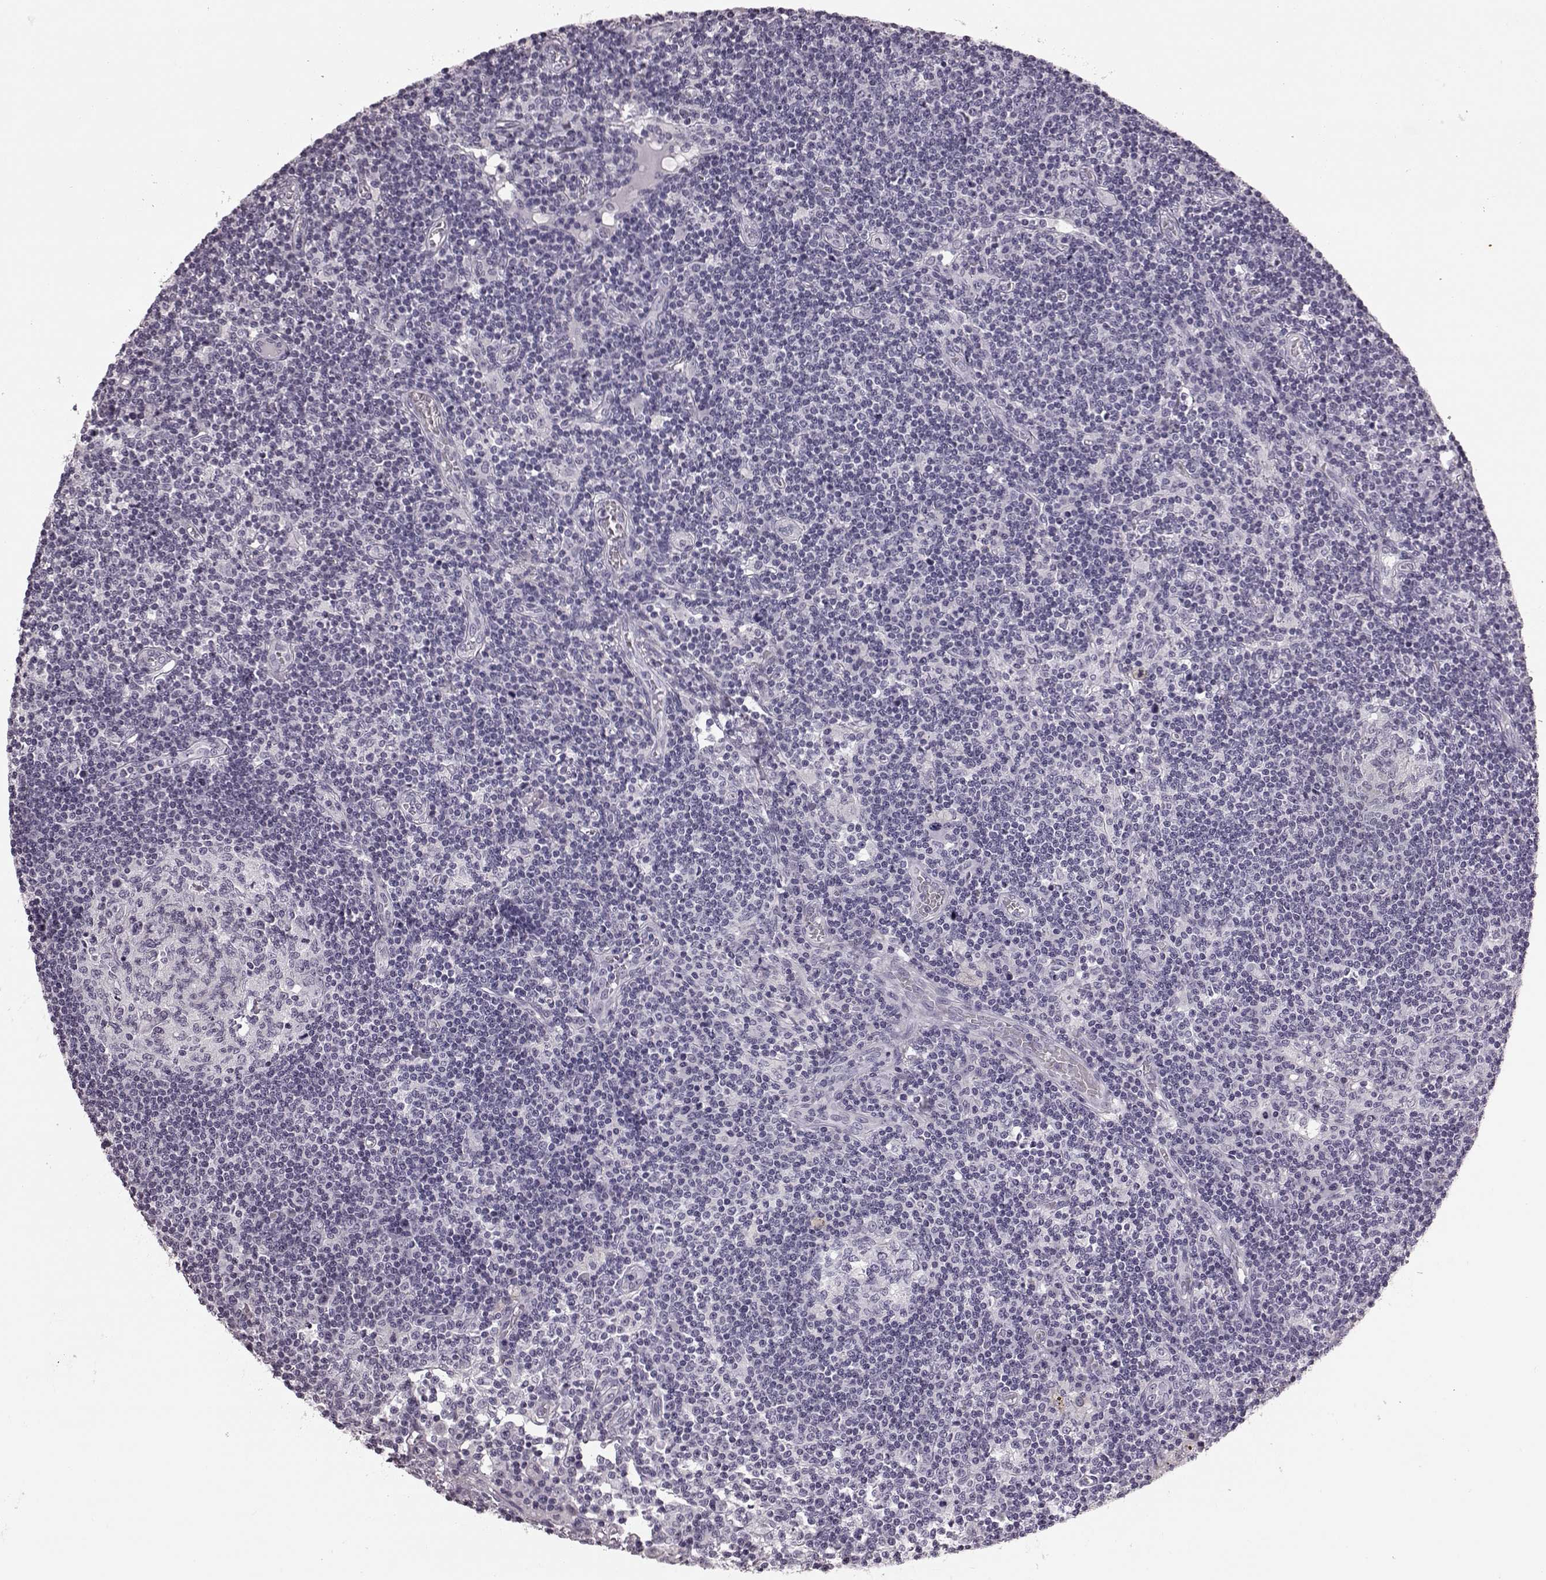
{"staining": {"intensity": "negative", "quantity": "none", "location": "none"}, "tissue": "lymph node", "cell_type": "Germinal center cells", "image_type": "normal", "snomed": [{"axis": "morphology", "description": "Normal tissue, NOS"}, {"axis": "topography", "description": "Lymph node"}], "caption": "Immunohistochemistry image of unremarkable lymph node stained for a protein (brown), which reveals no positivity in germinal center cells. The staining was performed using DAB (3,3'-diaminobenzidine) to visualize the protein expression in brown, while the nuclei were stained in blue with hematoxylin (Magnification: 20x).", "gene": "AIPL1", "patient": {"sex": "female", "age": 72}}